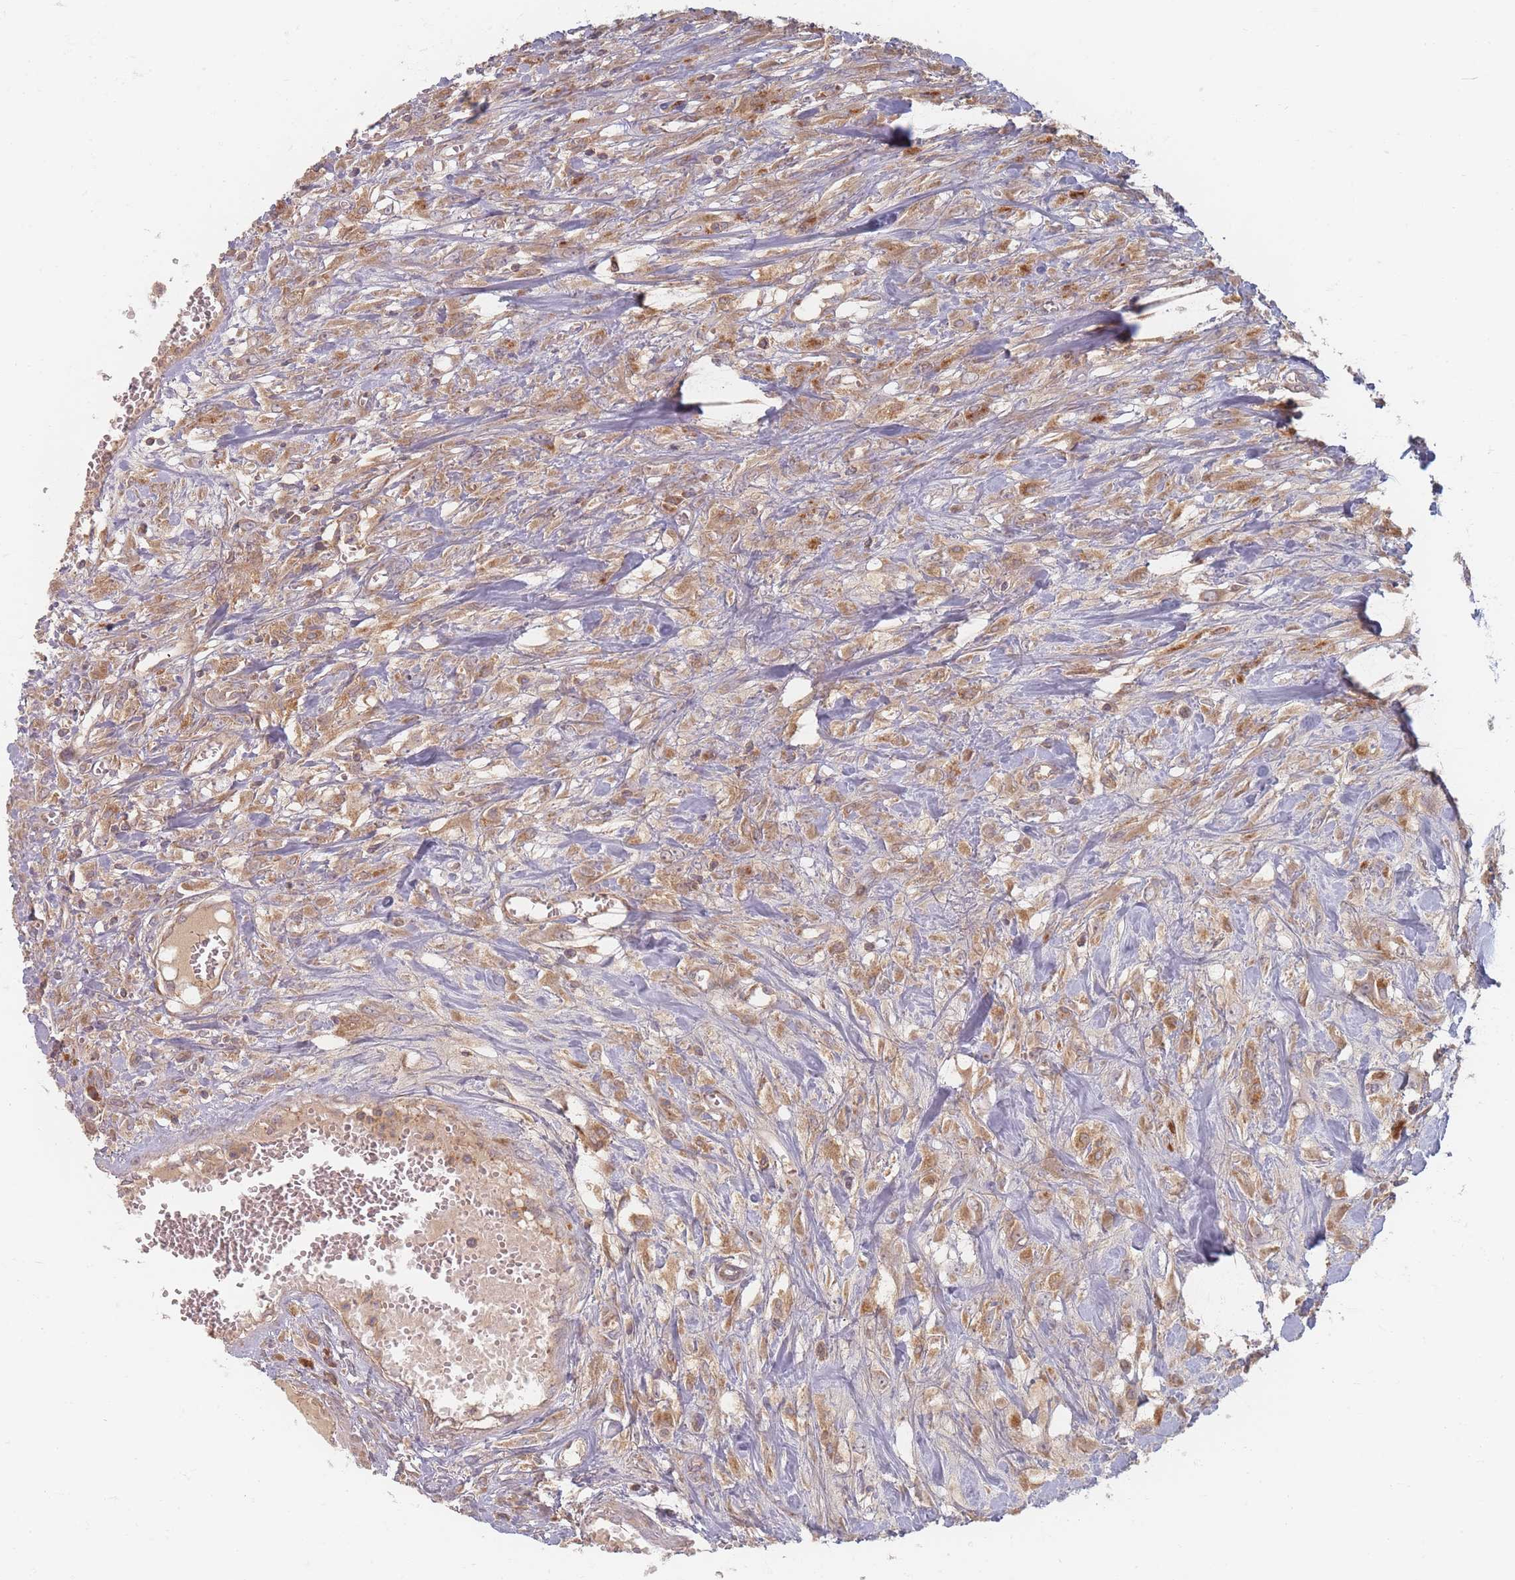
{"staining": {"intensity": "moderate", "quantity": ">75%", "location": "cytoplasmic/membranous"}, "tissue": "urothelial cancer", "cell_type": "Tumor cells", "image_type": "cancer", "snomed": [{"axis": "morphology", "description": "Urothelial carcinoma, High grade"}, {"axis": "topography", "description": "Urinary bladder"}], "caption": "Protein staining exhibits moderate cytoplasmic/membranous positivity in about >75% of tumor cells in urothelial cancer.", "gene": "SLC35F3", "patient": {"sex": "male", "age": 57}}